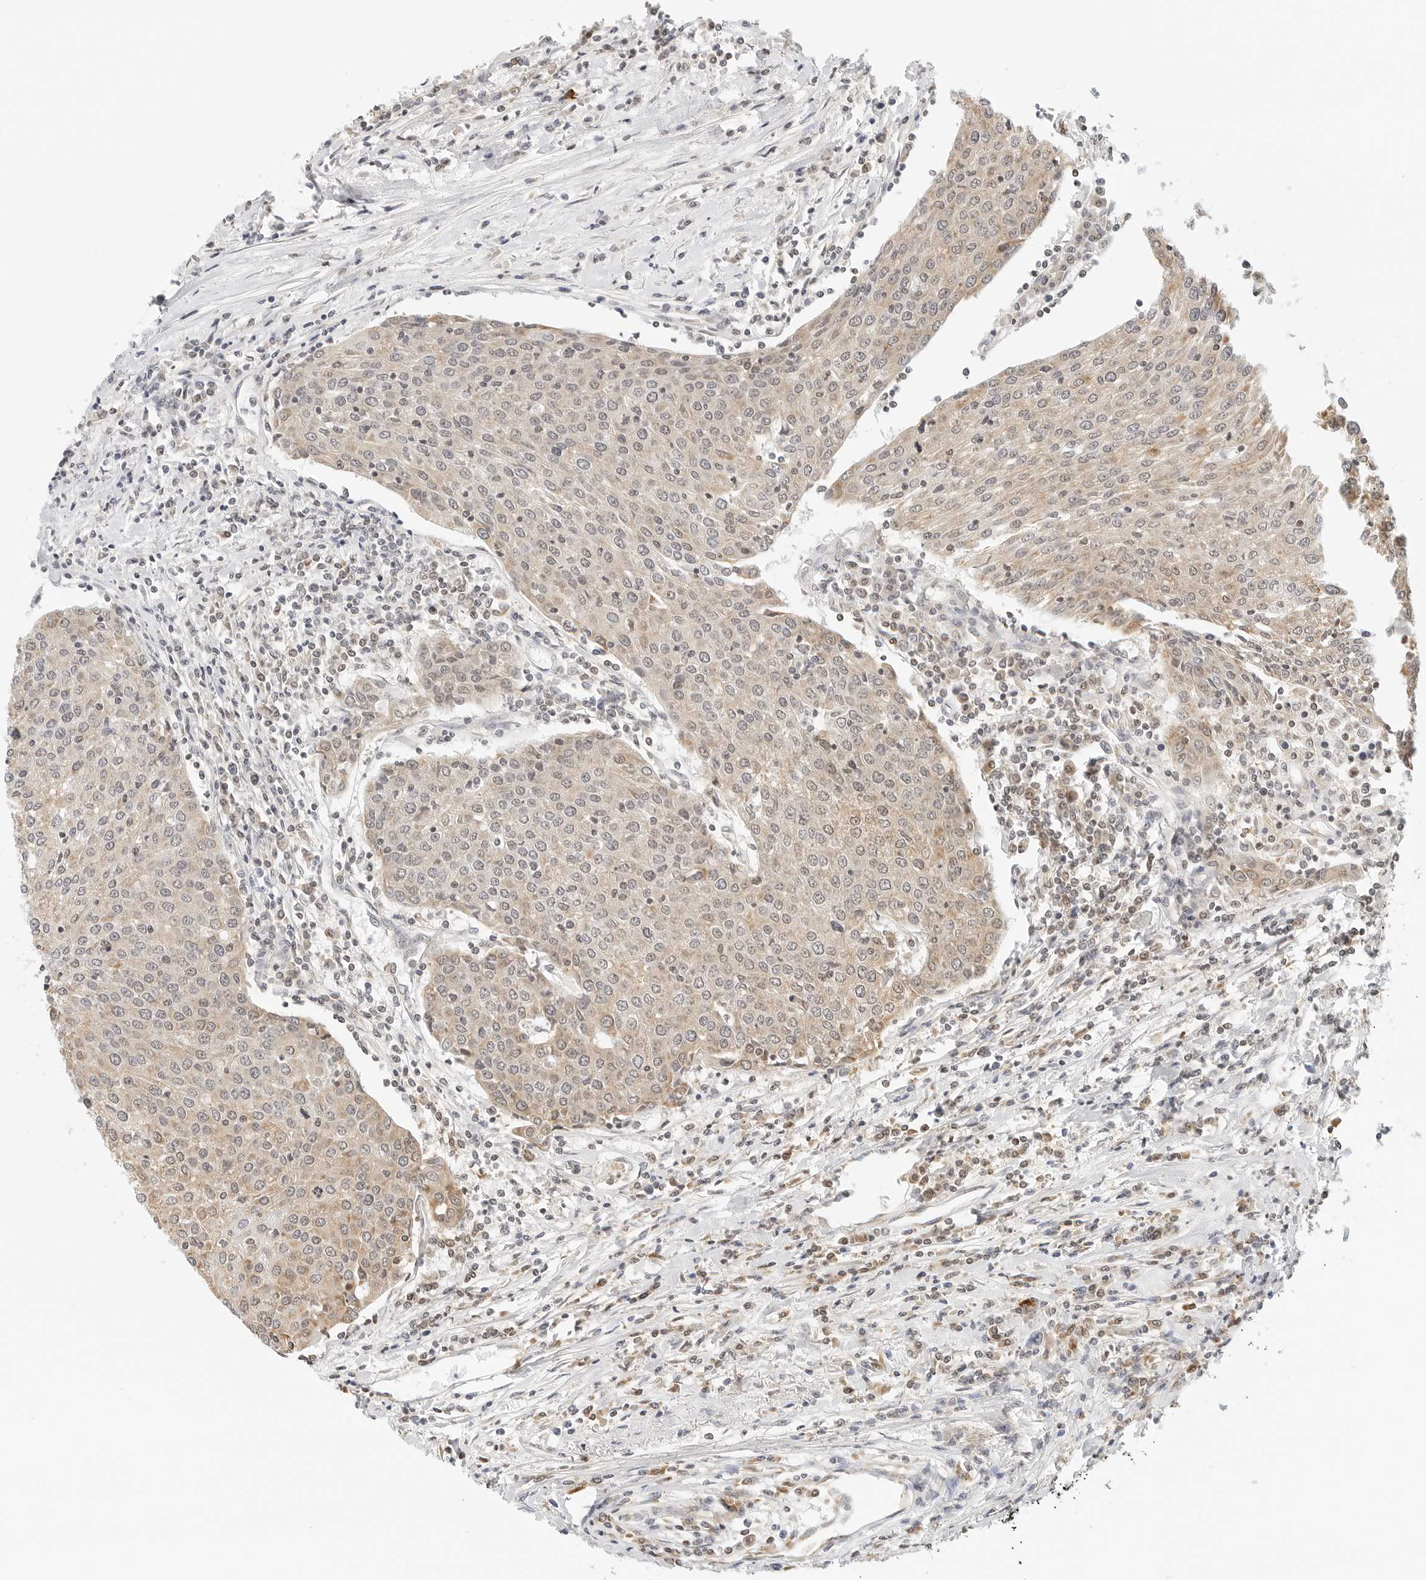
{"staining": {"intensity": "weak", "quantity": "25%-75%", "location": "cytoplasmic/membranous"}, "tissue": "urothelial cancer", "cell_type": "Tumor cells", "image_type": "cancer", "snomed": [{"axis": "morphology", "description": "Urothelial carcinoma, High grade"}, {"axis": "topography", "description": "Urinary bladder"}], "caption": "Brown immunohistochemical staining in high-grade urothelial carcinoma demonstrates weak cytoplasmic/membranous staining in about 25%-75% of tumor cells. The staining was performed using DAB (3,3'-diaminobenzidine) to visualize the protein expression in brown, while the nuclei were stained in blue with hematoxylin (Magnification: 20x).", "gene": "ATL1", "patient": {"sex": "female", "age": 85}}